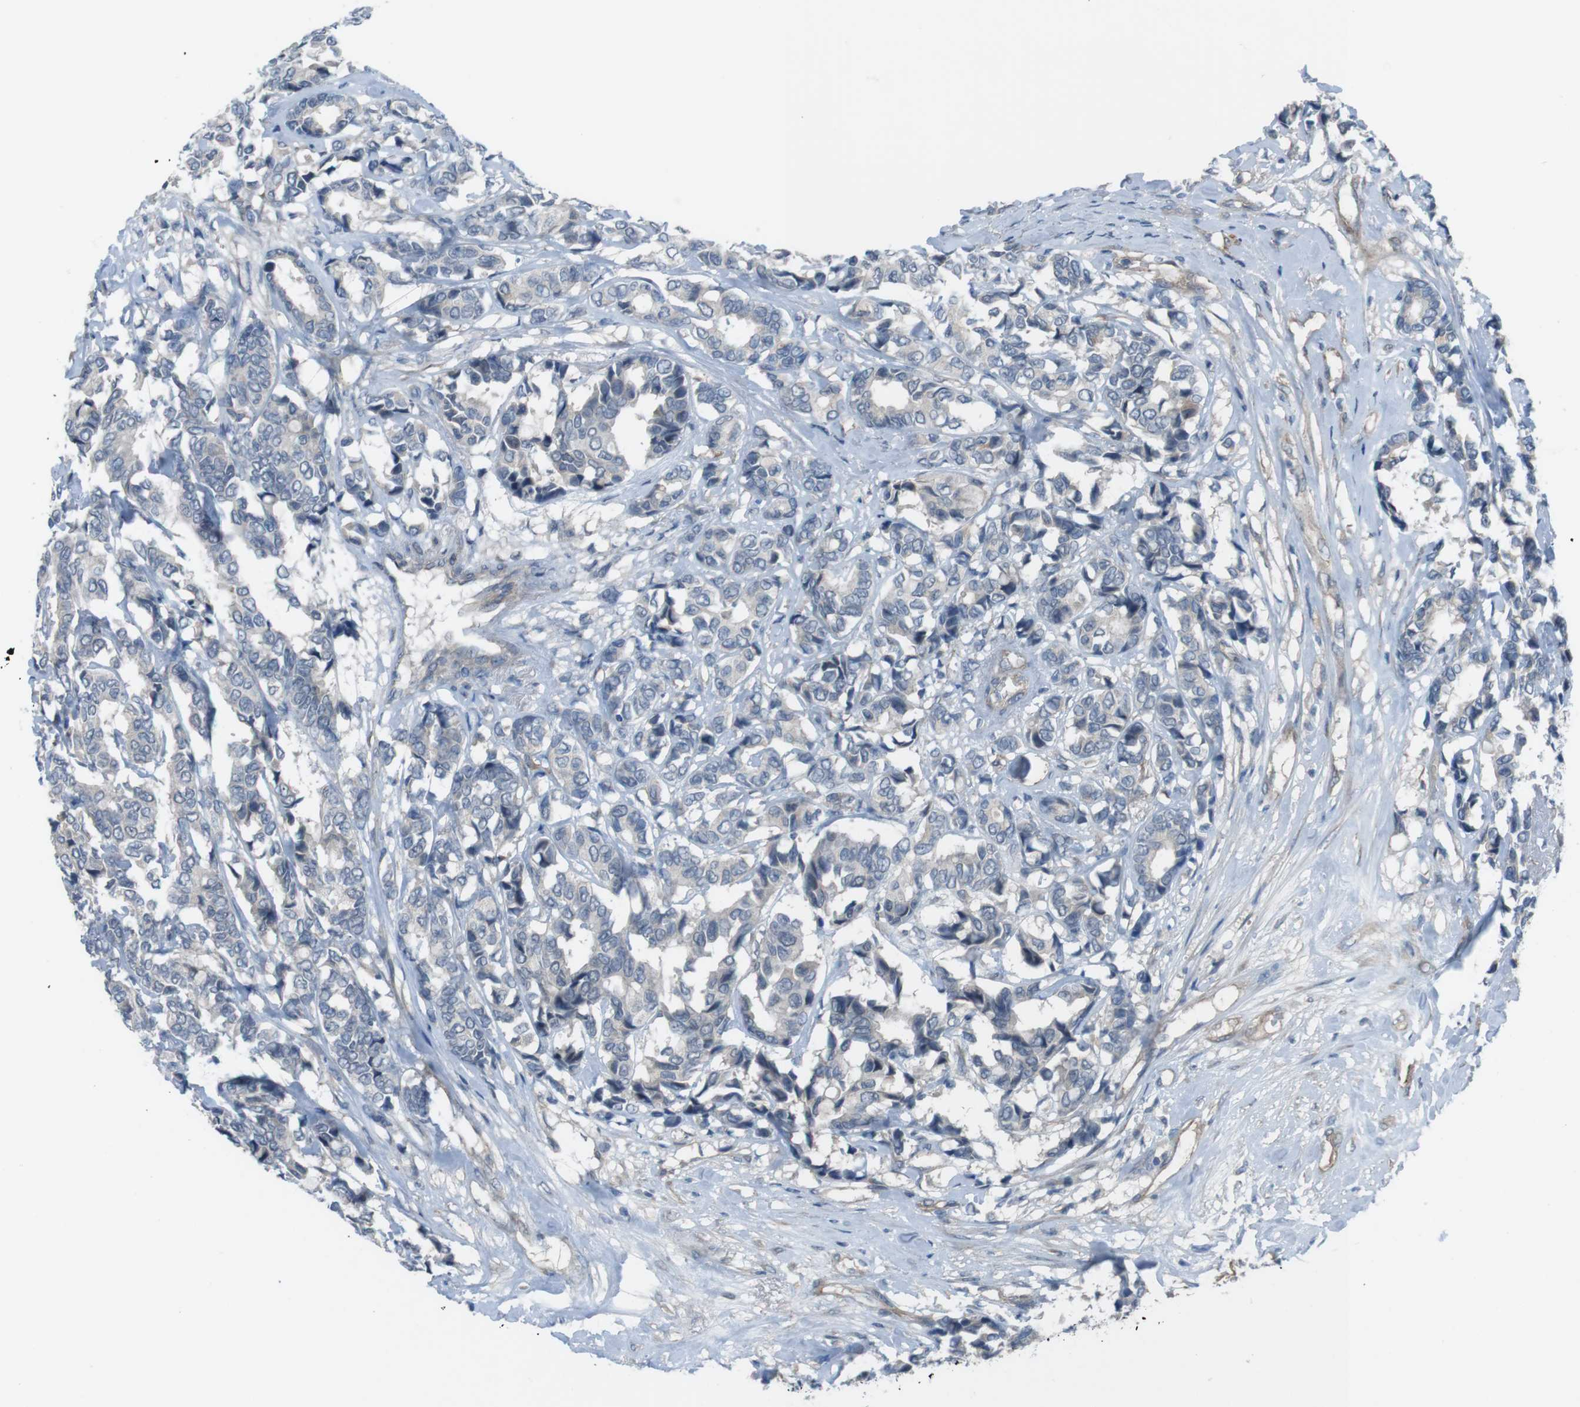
{"staining": {"intensity": "weak", "quantity": "<25%", "location": "cytoplasmic/membranous"}, "tissue": "breast cancer", "cell_type": "Tumor cells", "image_type": "cancer", "snomed": [{"axis": "morphology", "description": "Duct carcinoma"}, {"axis": "topography", "description": "Breast"}], "caption": "IHC image of human breast intraductal carcinoma stained for a protein (brown), which exhibits no staining in tumor cells.", "gene": "ANK2", "patient": {"sex": "female", "age": 87}}